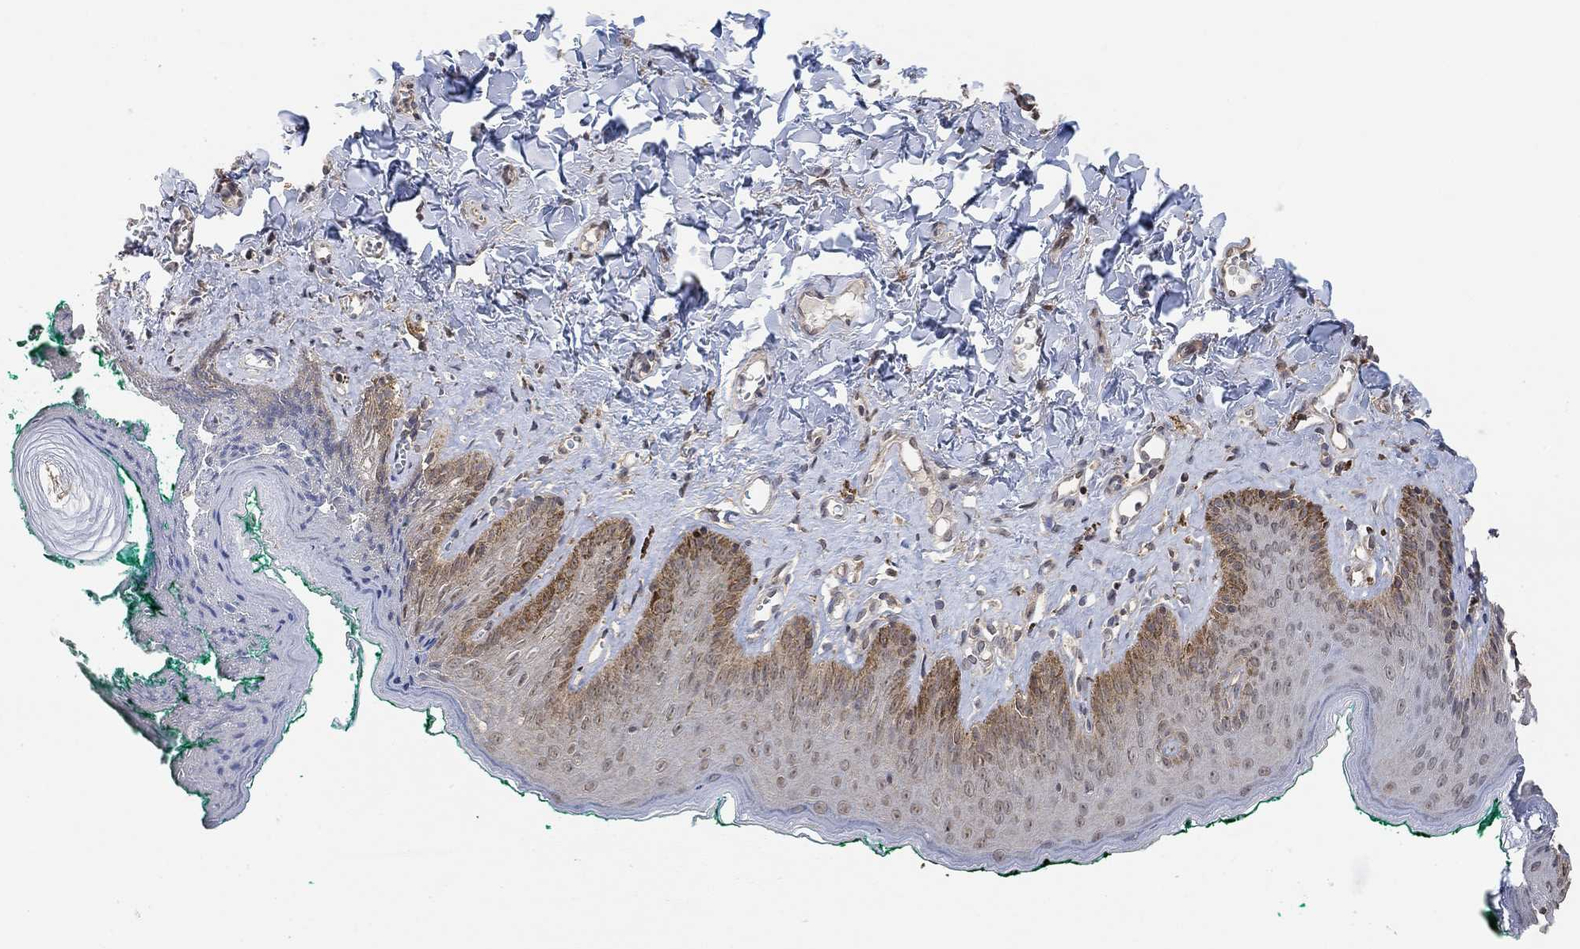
{"staining": {"intensity": "strong", "quantity": "<25%", "location": "cytoplasmic/membranous"}, "tissue": "skin", "cell_type": "Epidermal cells", "image_type": "normal", "snomed": [{"axis": "morphology", "description": "Normal tissue, NOS"}, {"axis": "topography", "description": "Vulva"}], "caption": "Skin stained for a protein (brown) shows strong cytoplasmic/membranous positive positivity in about <25% of epidermal cells.", "gene": "UNC5B", "patient": {"sex": "female", "age": 66}}